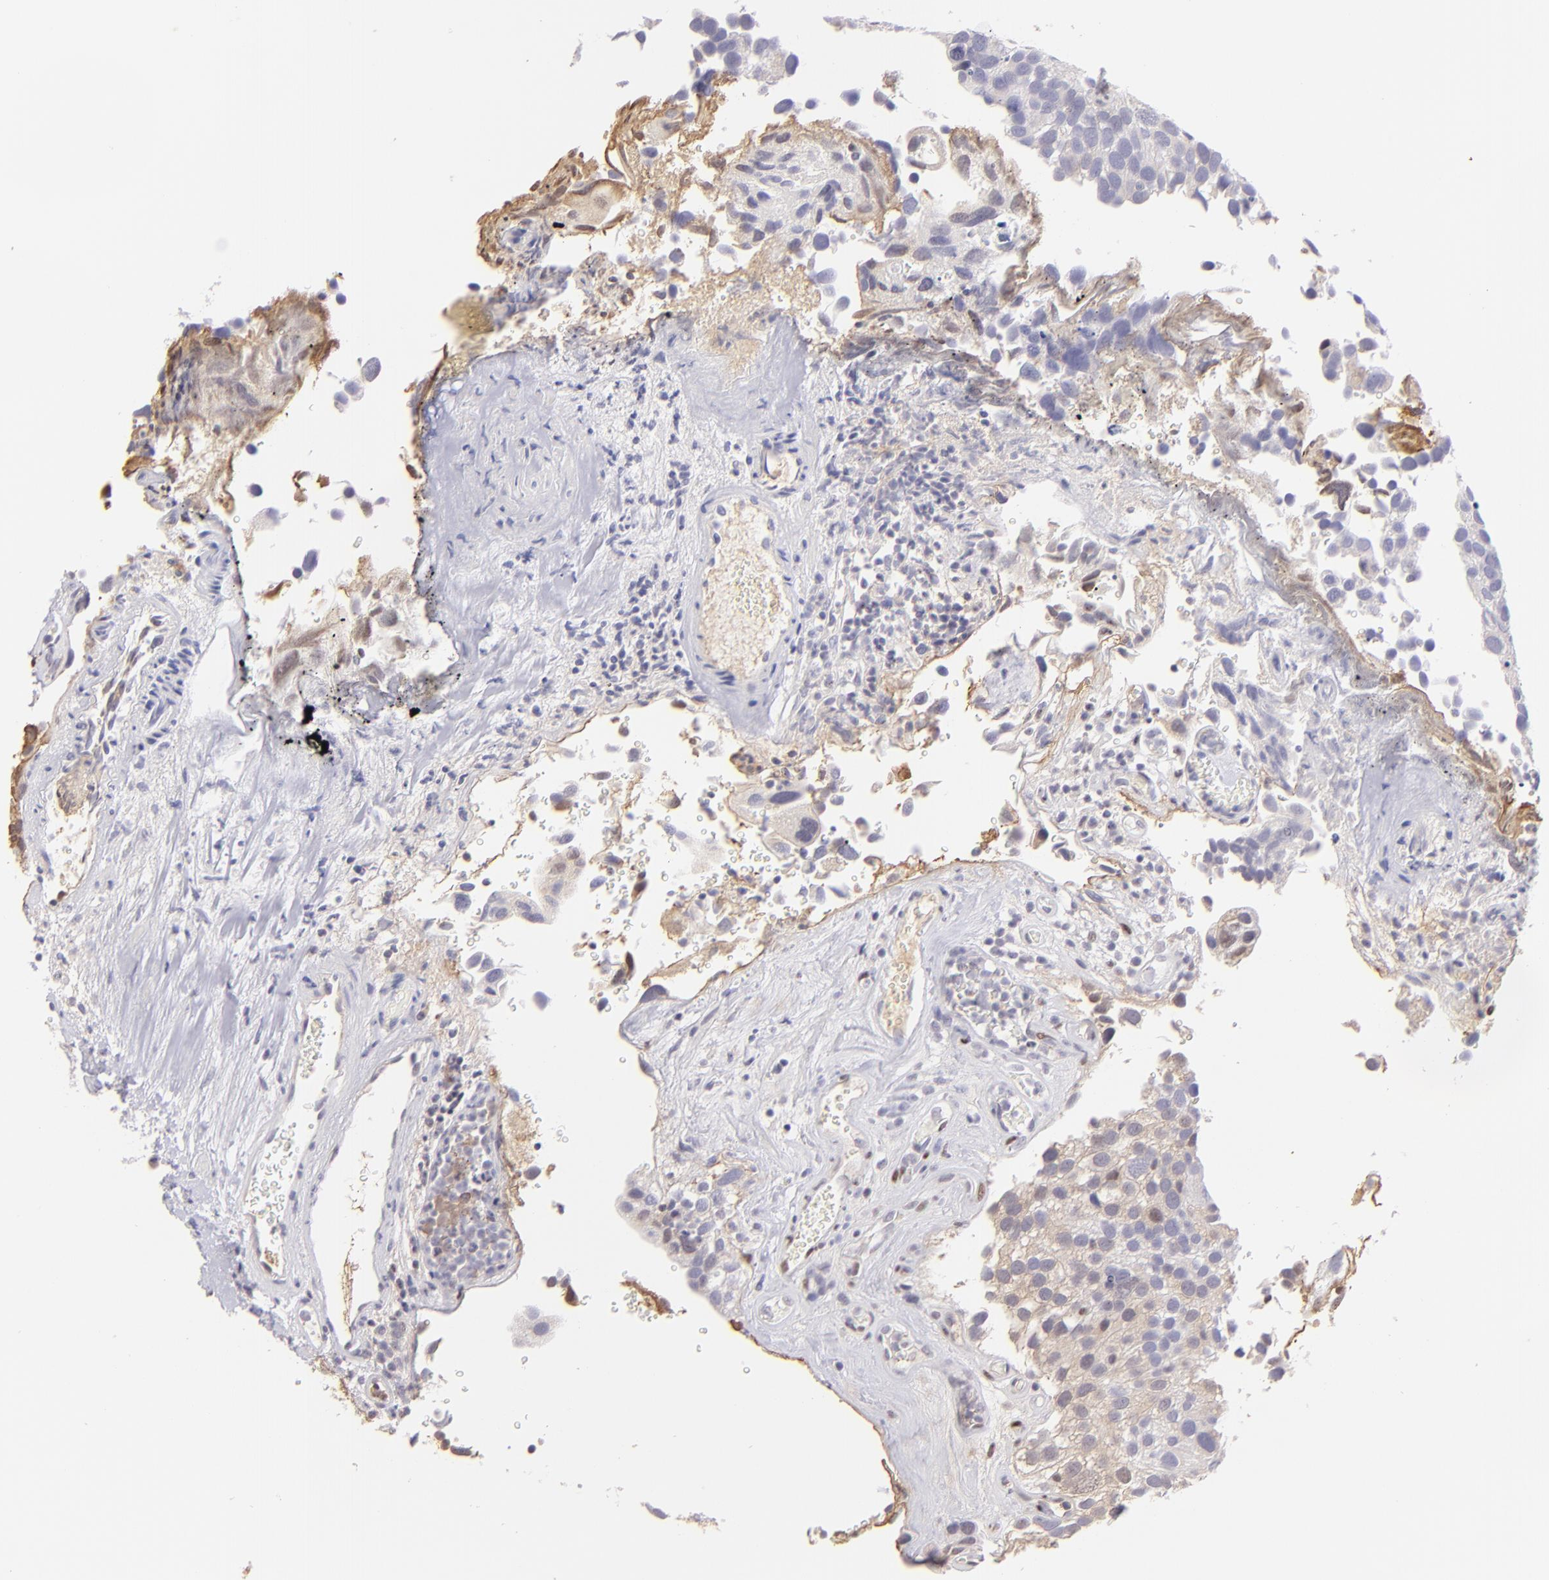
{"staining": {"intensity": "negative", "quantity": "none", "location": "none"}, "tissue": "urothelial cancer", "cell_type": "Tumor cells", "image_type": "cancer", "snomed": [{"axis": "morphology", "description": "Urothelial carcinoma, High grade"}, {"axis": "topography", "description": "Urinary bladder"}], "caption": "A micrograph of human high-grade urothelial carcinoma is negative for staining in tumor cells.", "gene": "MAGEA1", "patient": {"sex": "male", "age": 72}}